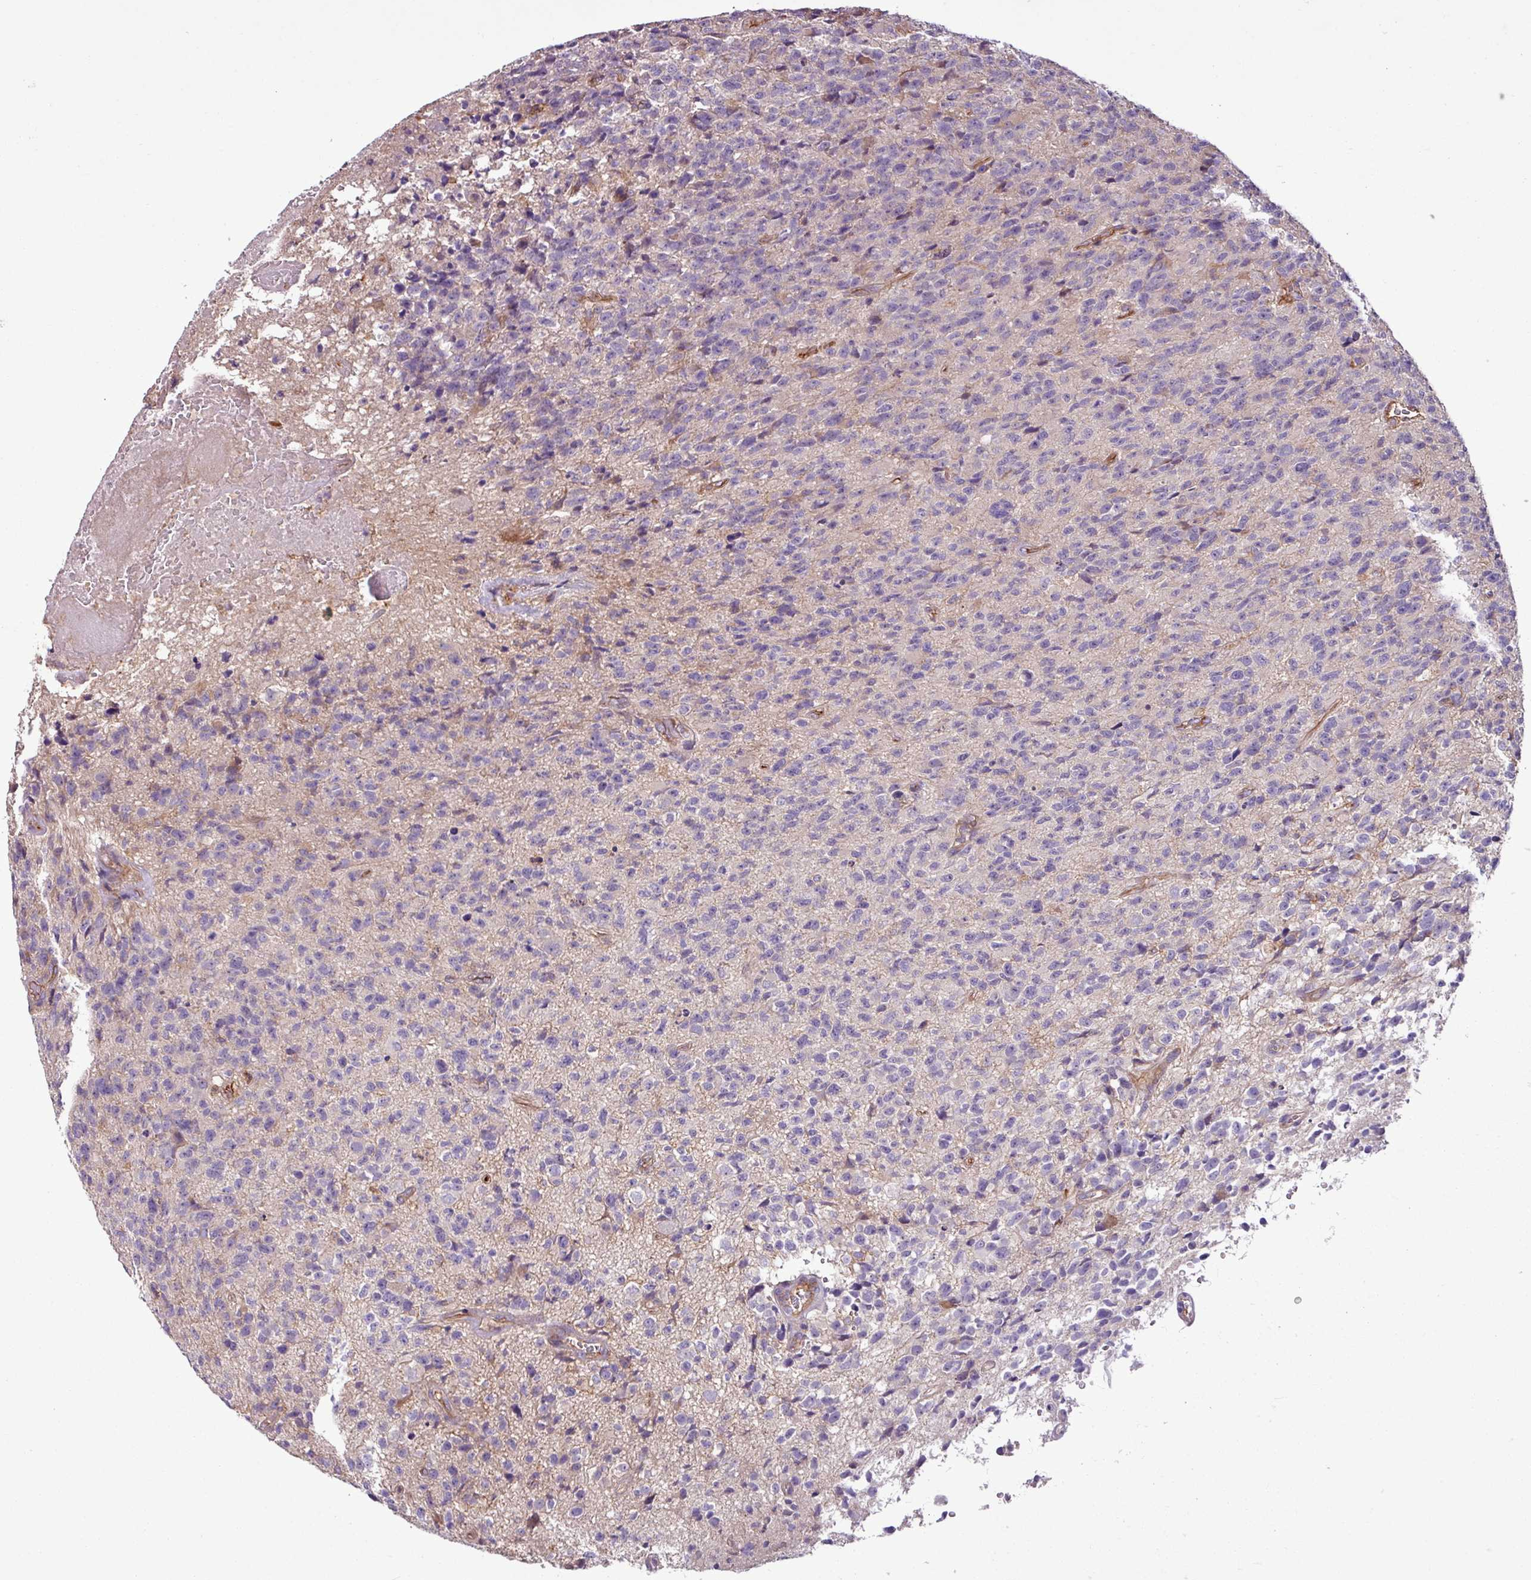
{"staining": {"intensity": "negative", "quantity": "none", "location": "none"}, "tissue": "glioma", "cell_type": "Tumor cells", "image_type": "cancer", "snomed": [{"axis": "morphology", "description": "Glioma, malignant, High grade"}, {"axis": "topography", "description": "Brain"}], "caption": "DAB immunohistochemical staining of malignant glioma (high-grade) exhibits no significant staining in tumor cells.", "gene": "ZNF106", "patient": {"sex": "male", "age": 76}}